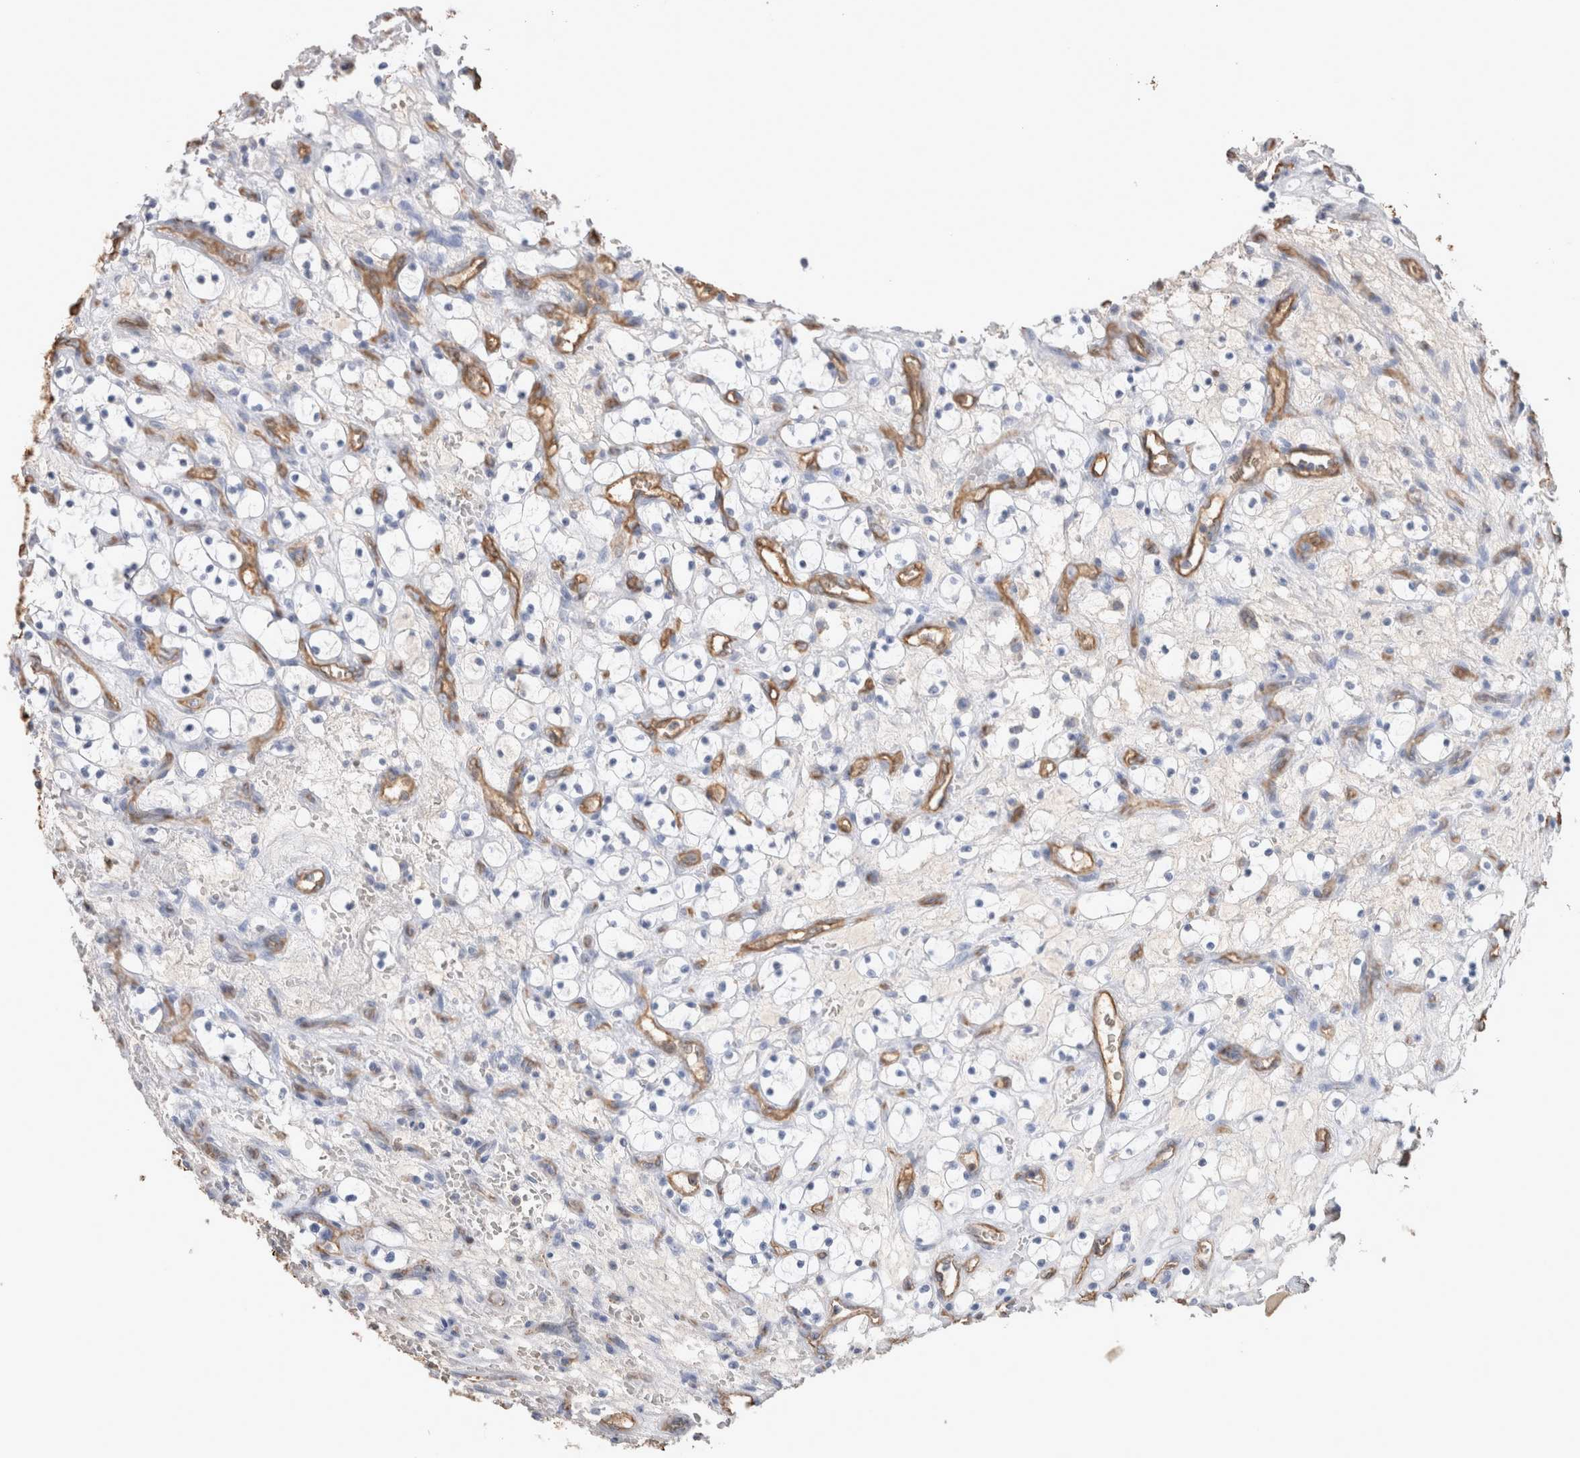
{"staining": {"intensity": "negative", "quantity": "none", "location": "none"}, "tissue": "renal cancer", "cell_type": "Tumor cells", "image_type": "cancer", "snomed": [{"axis": "morphology", "description": "Adenocarcinoma, NOS"}, {"axis": "topography", "description": "Kidney"}], "caption": "Immunohistochemical staining of human renal adenocarcinoma reveals no significant staining in tumor cells.", "gene": "IL17RC", "patient": {"sex": "female", "age": 69}}